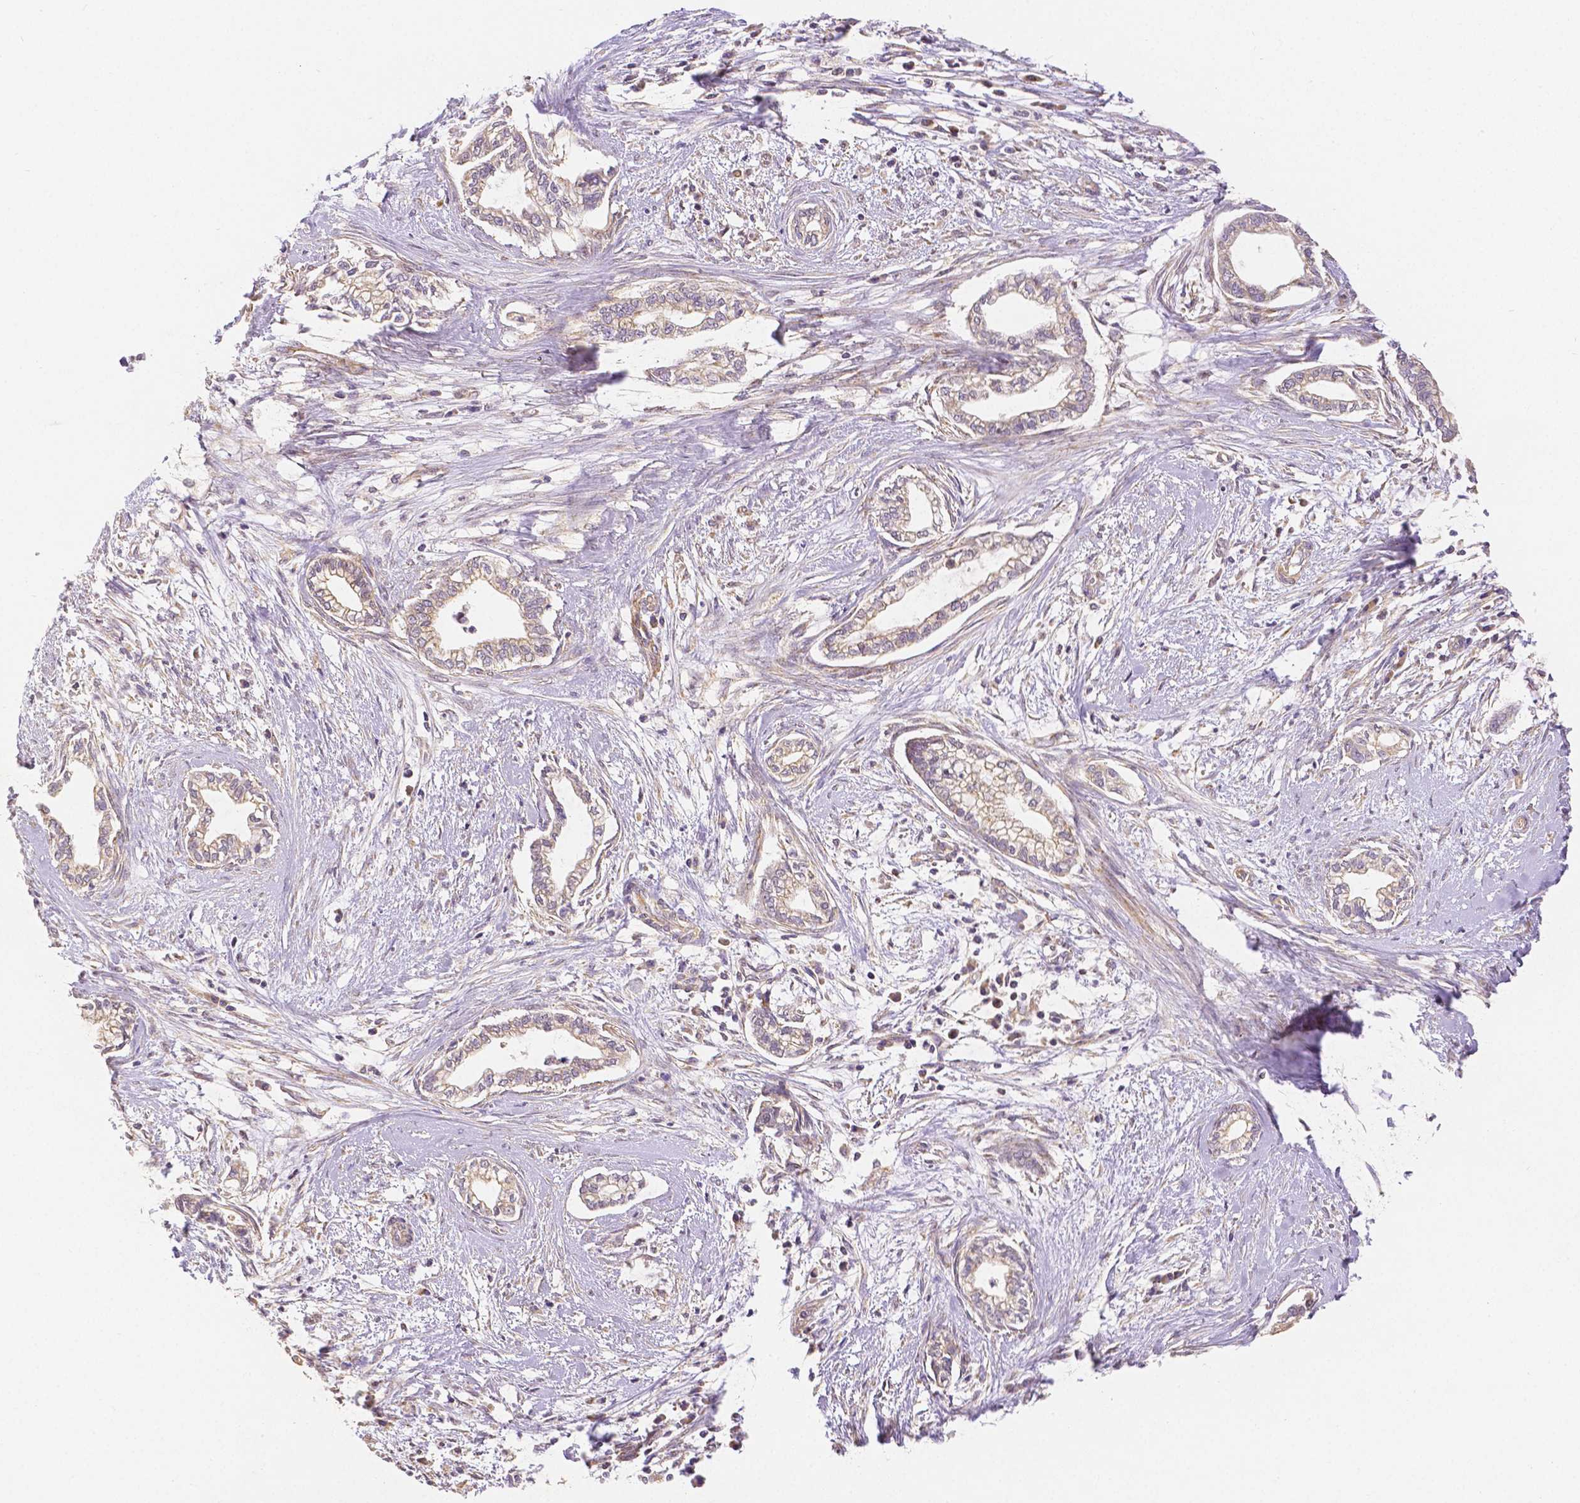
{"staining": {"intensity": "weak", "quantity": "<25%", "location": "cytoplasmic/membranous"}, "tissue": "cervical cancer", "cell_type": "Tumor cells", "image_type": "cancer", "snomed": [{"axis": "morphology", "description": "Adenocarcinoma, NOS"}, {"axis": "topography", "description": "Cervix"}], "caption": "Immunohistochemistry (IHC) of cervical adenocarcinoma reveals no positivity in tumor cells.", "gene": "RHOT1", "patient": {"sex": "female", "age": 62}}